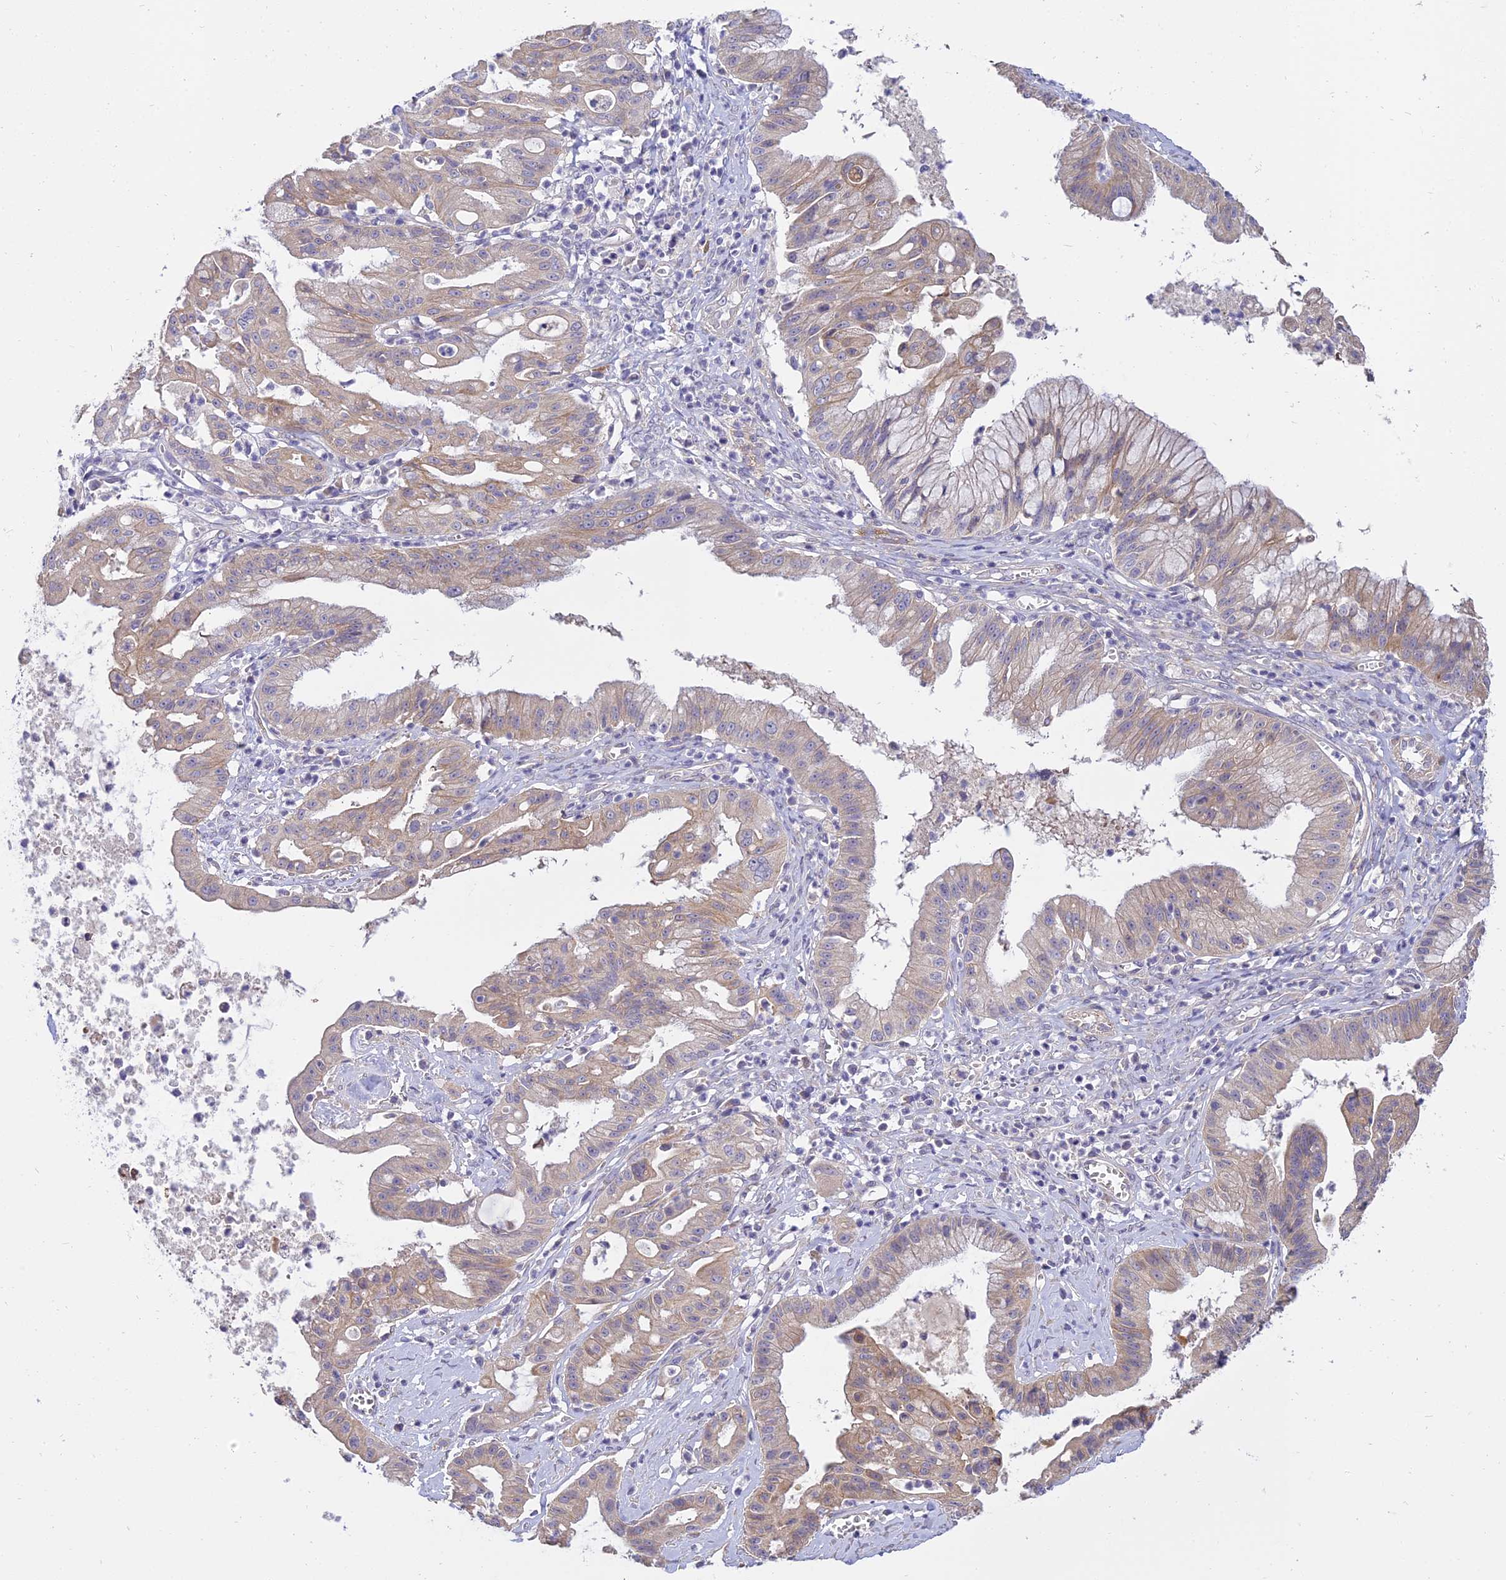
{"staining": {"intensity": "weak", "quantity": ">75%", "location": "cytoplasmic/membranous"}, "tissue": "ovarian cancer", "cell_type": "Tumor cells", "image_type": "cancer", "snomed": [{"axis": "morphology", "description": "Cystadenocarcinoma, mucinous, NOS"}, {"axis": "topography", "description": "Ovary"}], "caption": "IHC histopathology image of human ovarian cancer stained for a protein (brown), which demonstrates low levels of weak cytoplasmic/membranous positivity in about >75% of tumor cells.", "gene": "ARL8B", "patient": {"sex": "female", "age": 70}}